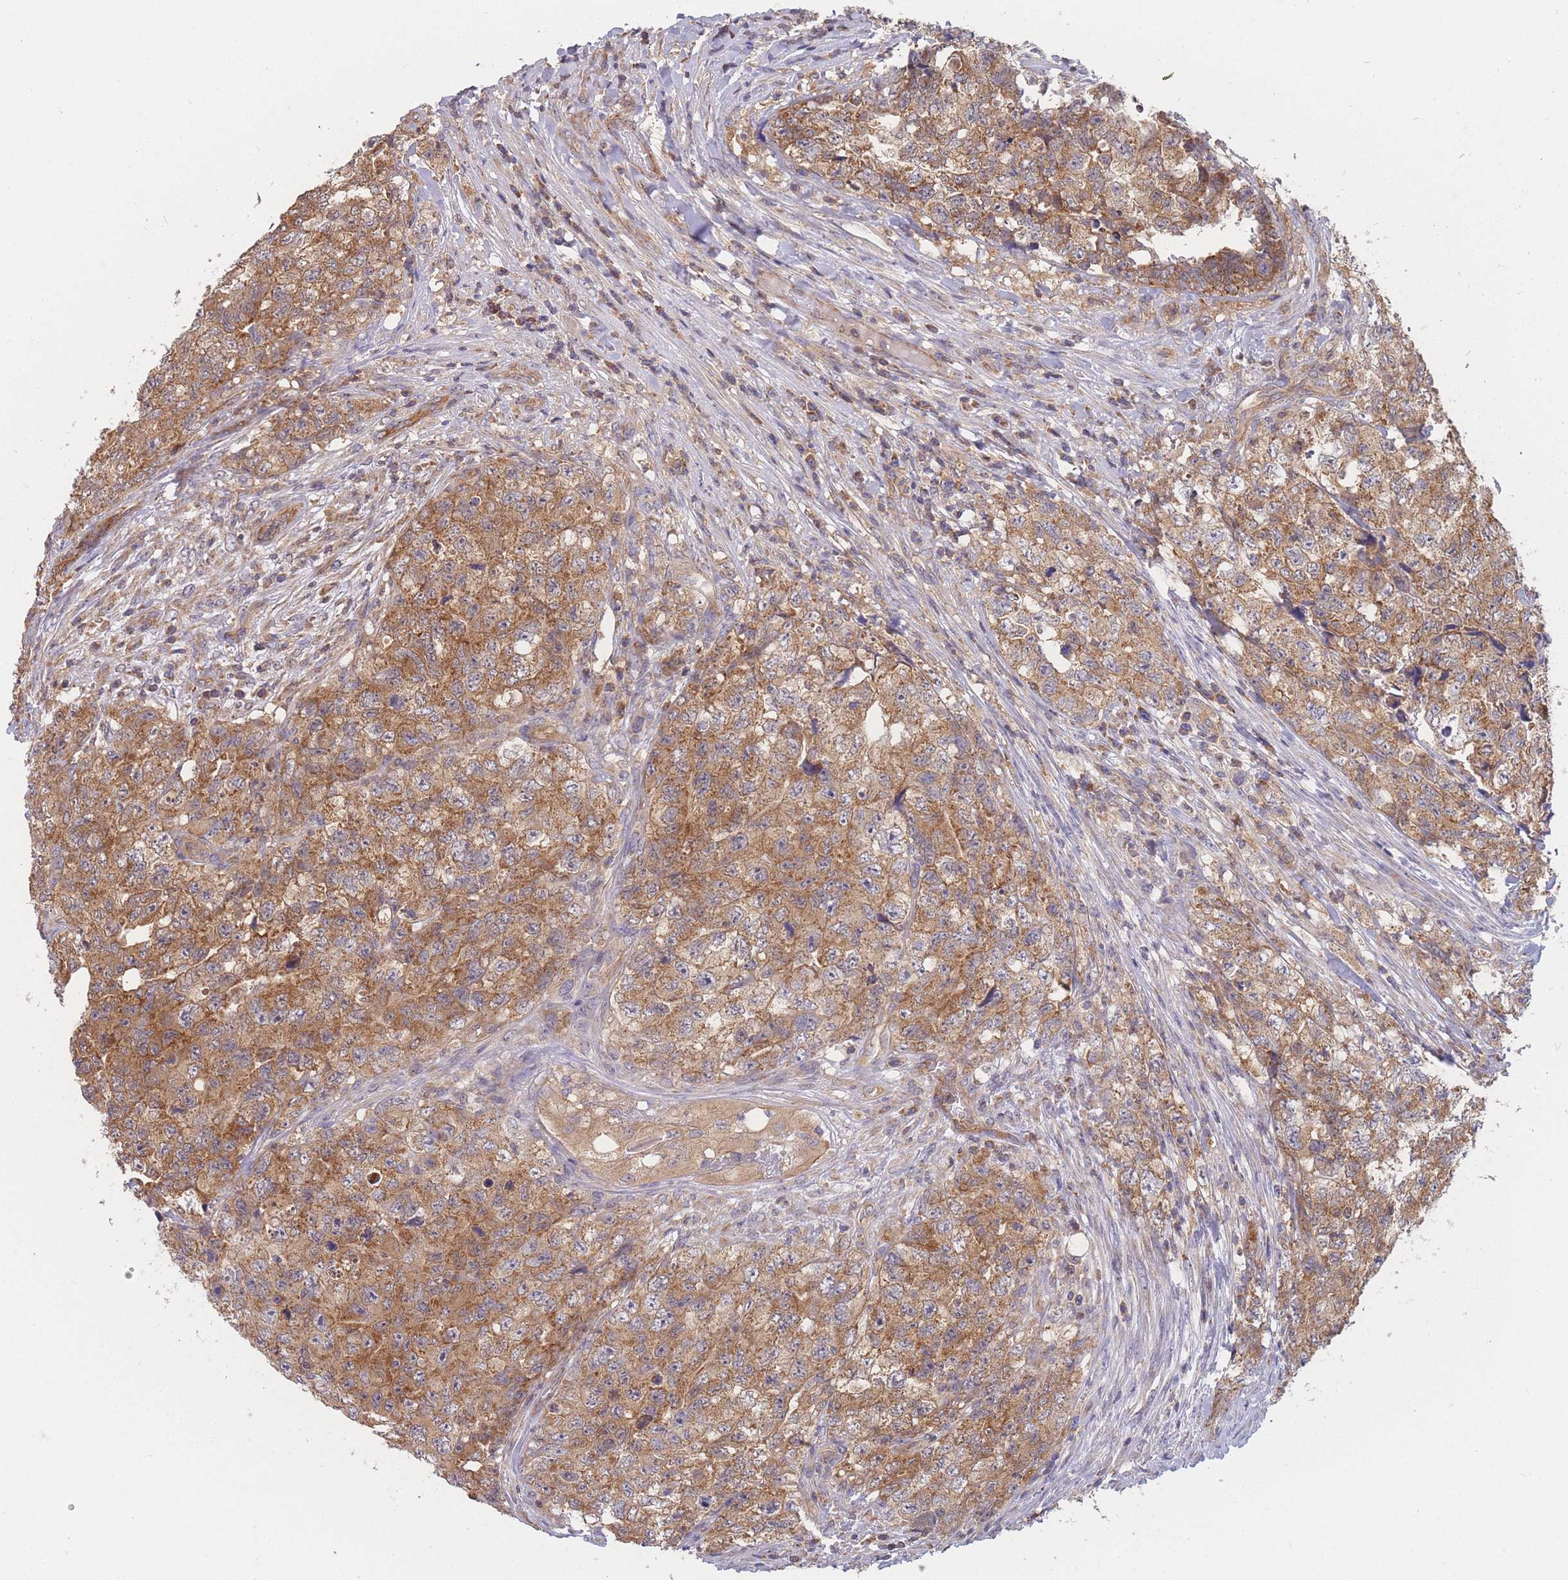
{"staining": {"intensity": "moderate", "quantity": ">75%", "location": "cytoplasmic/membranous"}, "tissue": "testis cancer", "cell_type": "Tumor cells", "image_type": "cancer", "snomed": [{"axis": "morphology", "description": "Carcinoma, Embryonal, NOS"}, {"axis": "topography", "description": "Testis"}], "caption": "Moderate cytoplasmic/membranous positivity for a protein is appreciated in about >75% of tumor cells of embryonal carcinoma (testis) using immunohistochemistry (IHC).", "gene": "MRPS18B", "patient": {"sex": "male", "age": 31}}